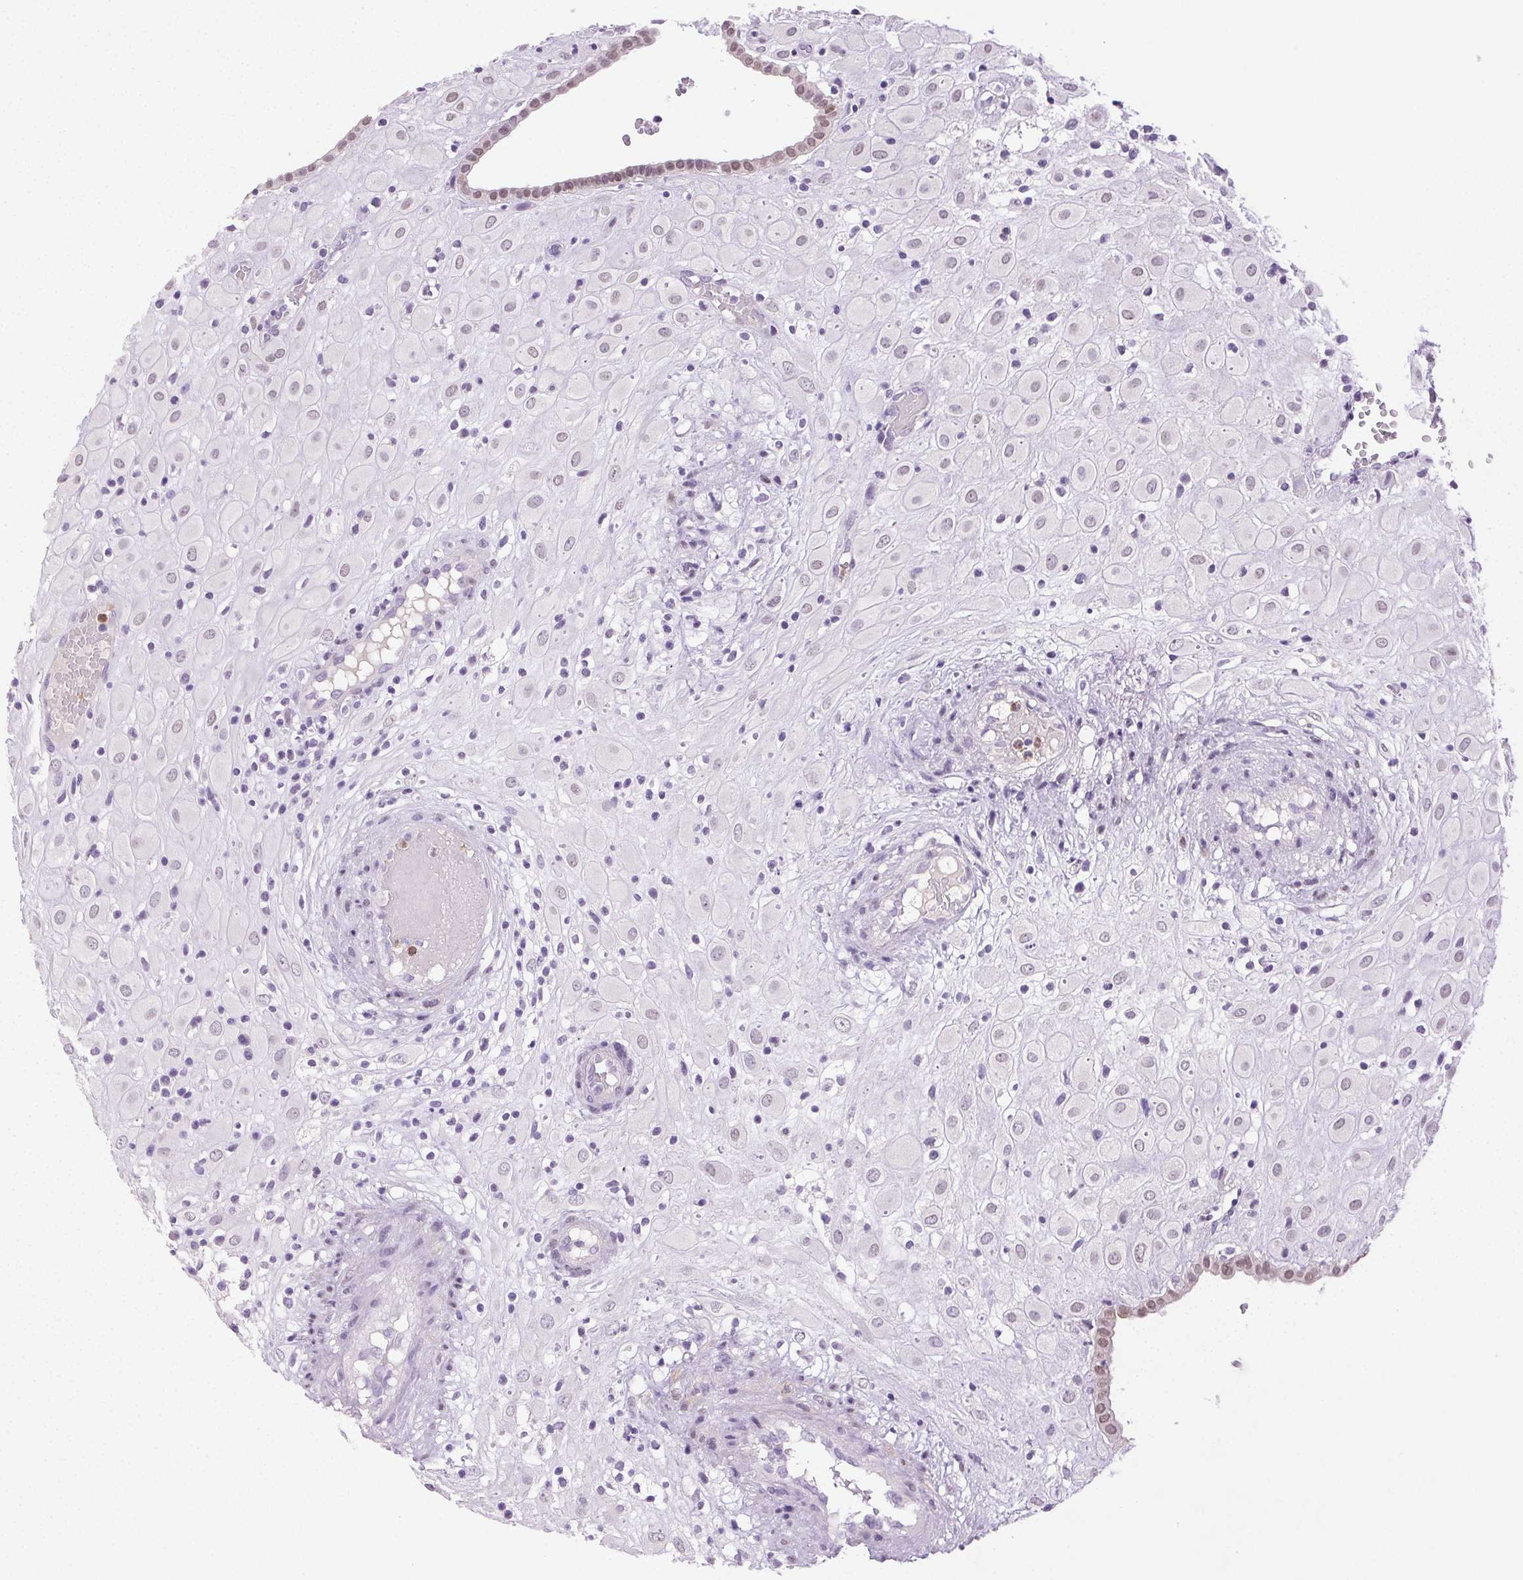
{"staining": {"intensity": "weak", "quantity": "<25%", "location": "cytoplasmic/membranous"}, "tissue": "placenta", "cell_type": "Decidual cells", "image_type": "normal", "snomed": [{"axis": "morphology", "description": "Normal tissue, NOS"}, {"axis": "topography", "description": "Placenta"}], "caption": "This is a image of immunohistochemistry staining of unremarkable placenta, which shows no staining in decidual cells.", "gene": "EMX2", "patient": {"sex": "female", "age": 24}}